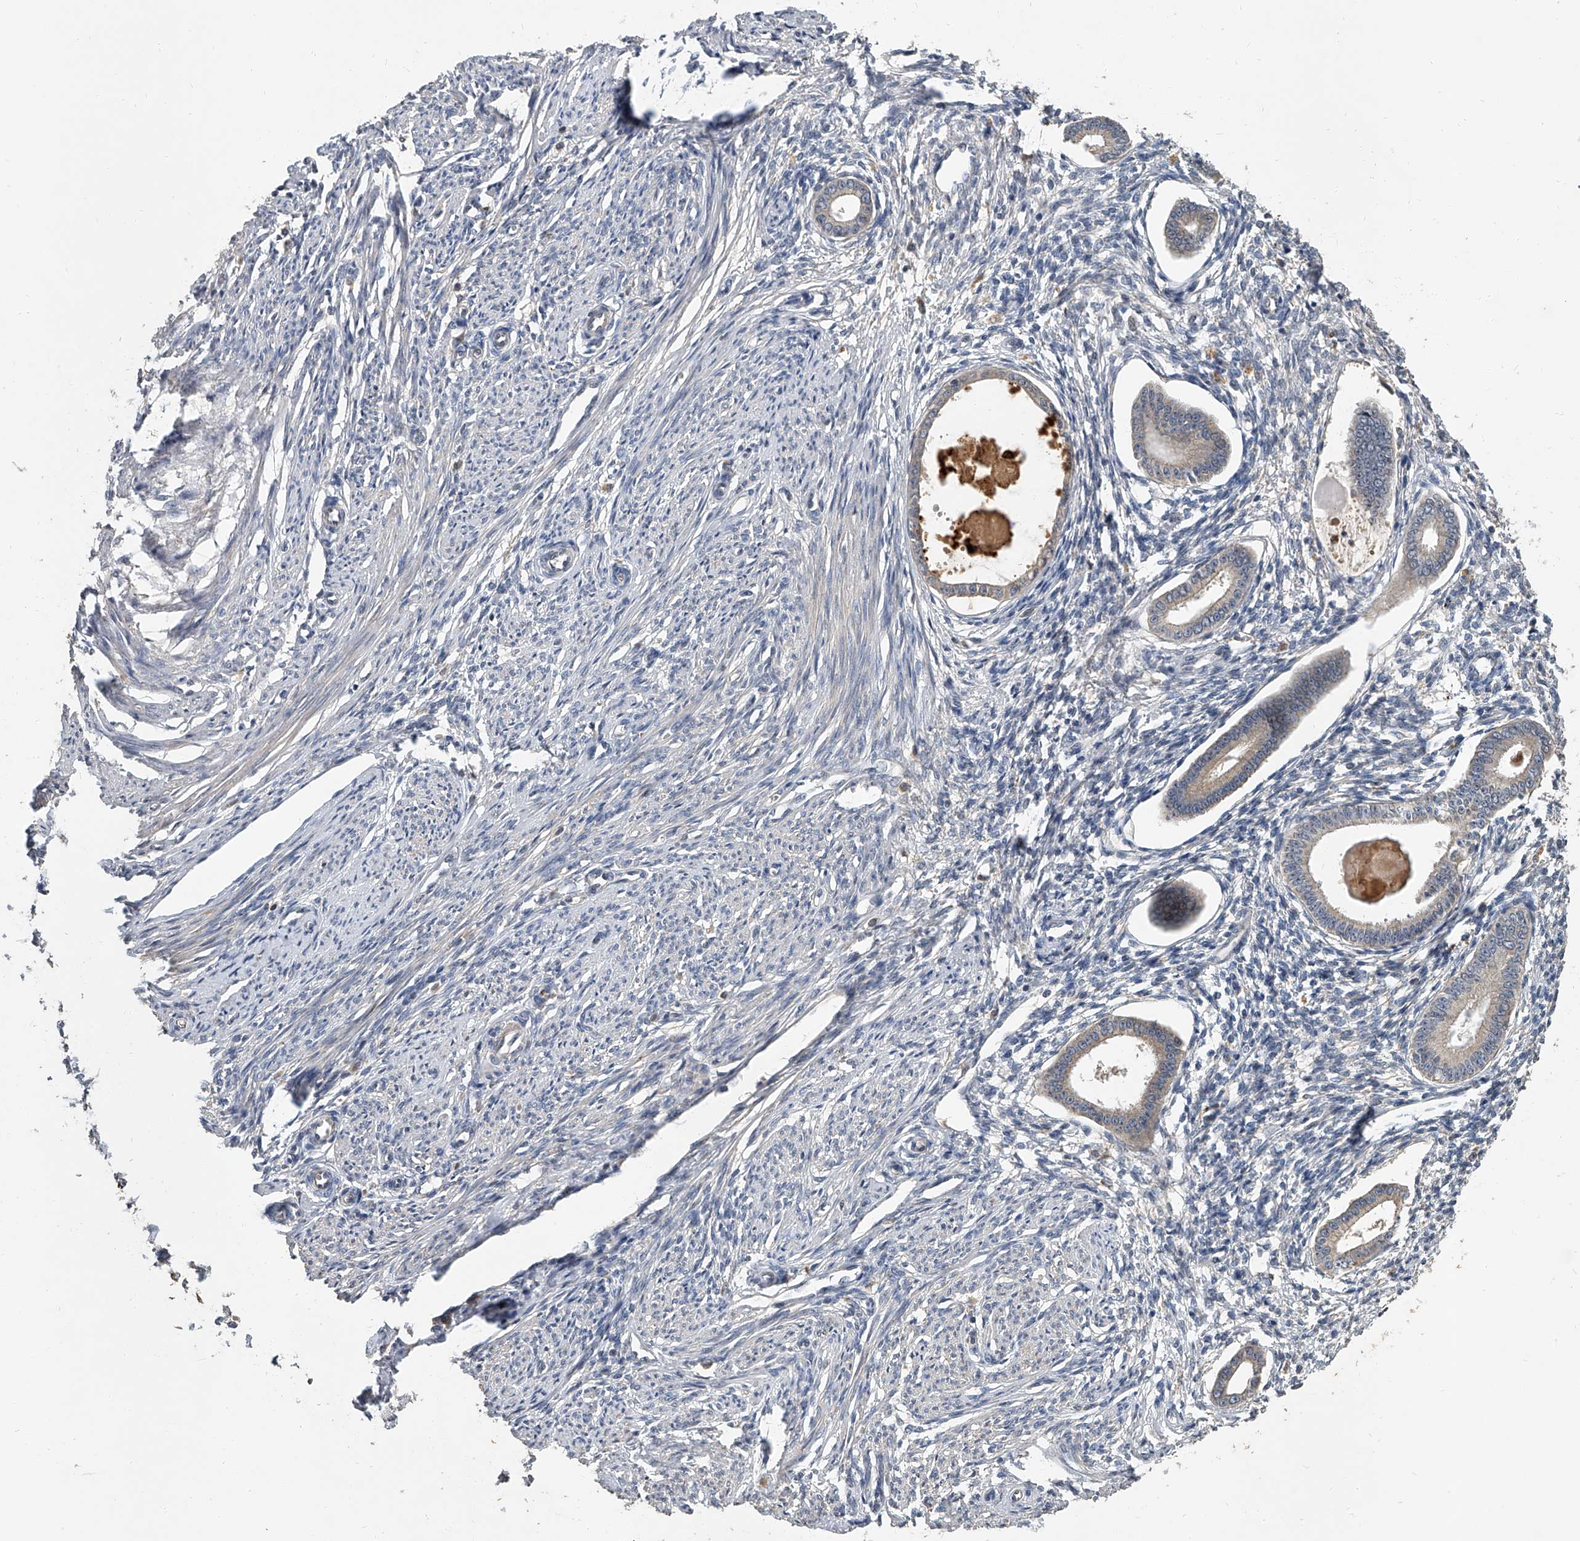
{"staining": {"intensity": "negative", "quantity": "none", "location": "none"}, "tissue": "endometrium", "cell_type": "Cells in endometrial stroma", "image_type": "normal", "snomed": [{"axis": "morphology", "description": "Normal tissue, NOS"}, {"axis": "topography", "description": "Endometrium"}], "caption": "An IHC photomicrograph of unremarkable endometrium is shown. There is no staining in cells in endometrial stroma of endometrium.", "gene": "JAG2", "patient": {"sex": "female", "age": 56}}